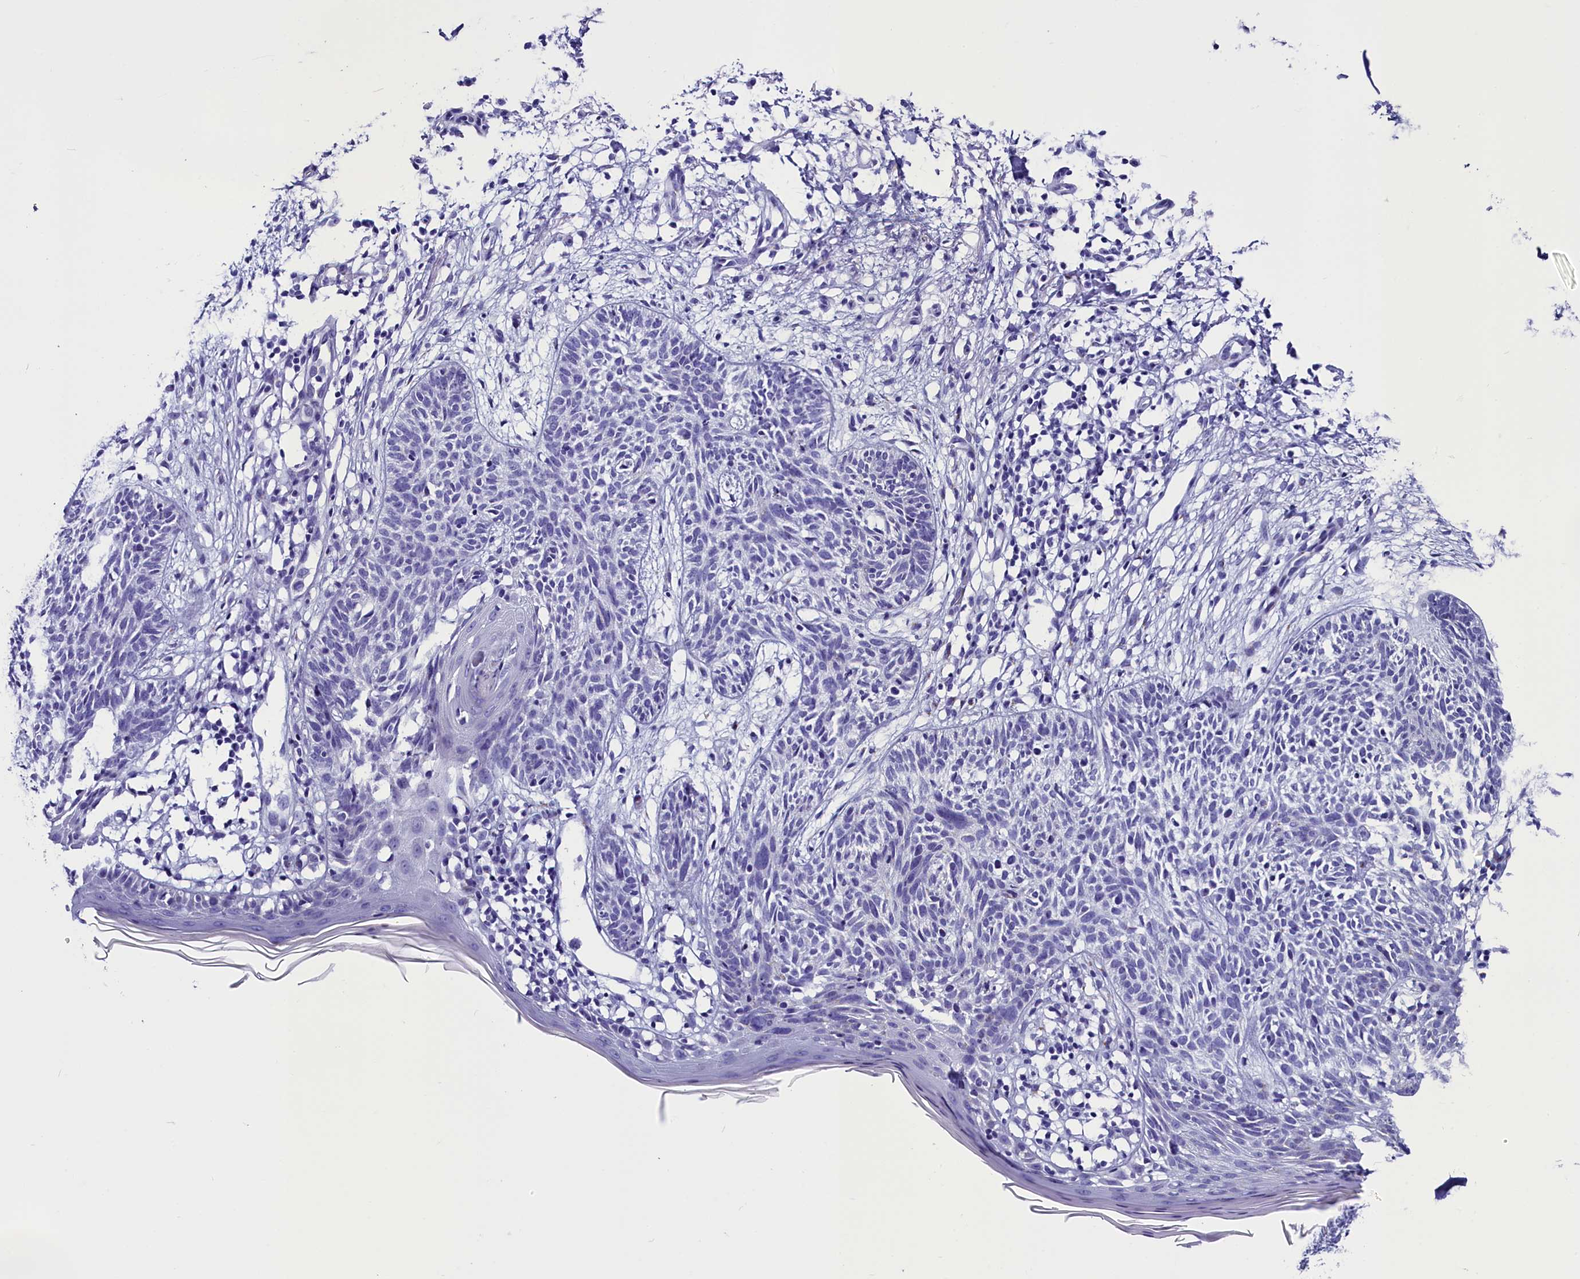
{"staining": {"intensity": "negative", "quantity": "none", "location": "none"}, "tissue": "skin cancer", "cell_type": "Tumor cells", "image_type": "cancer", "snomed": [{"axis": "morphology", "description": "Basal cell carcinoma"}, {"axis": "topography", "description": "Skin"}], "caption": "A high-resolution histopathology image shows immunohistochemistry (IHC) staining of skin cancer (basal cell carcinoma), which exhibits no significant staining in tumor cells.", "gene": "AP3B2", "patient": {"sex": "female", "age": 66}}